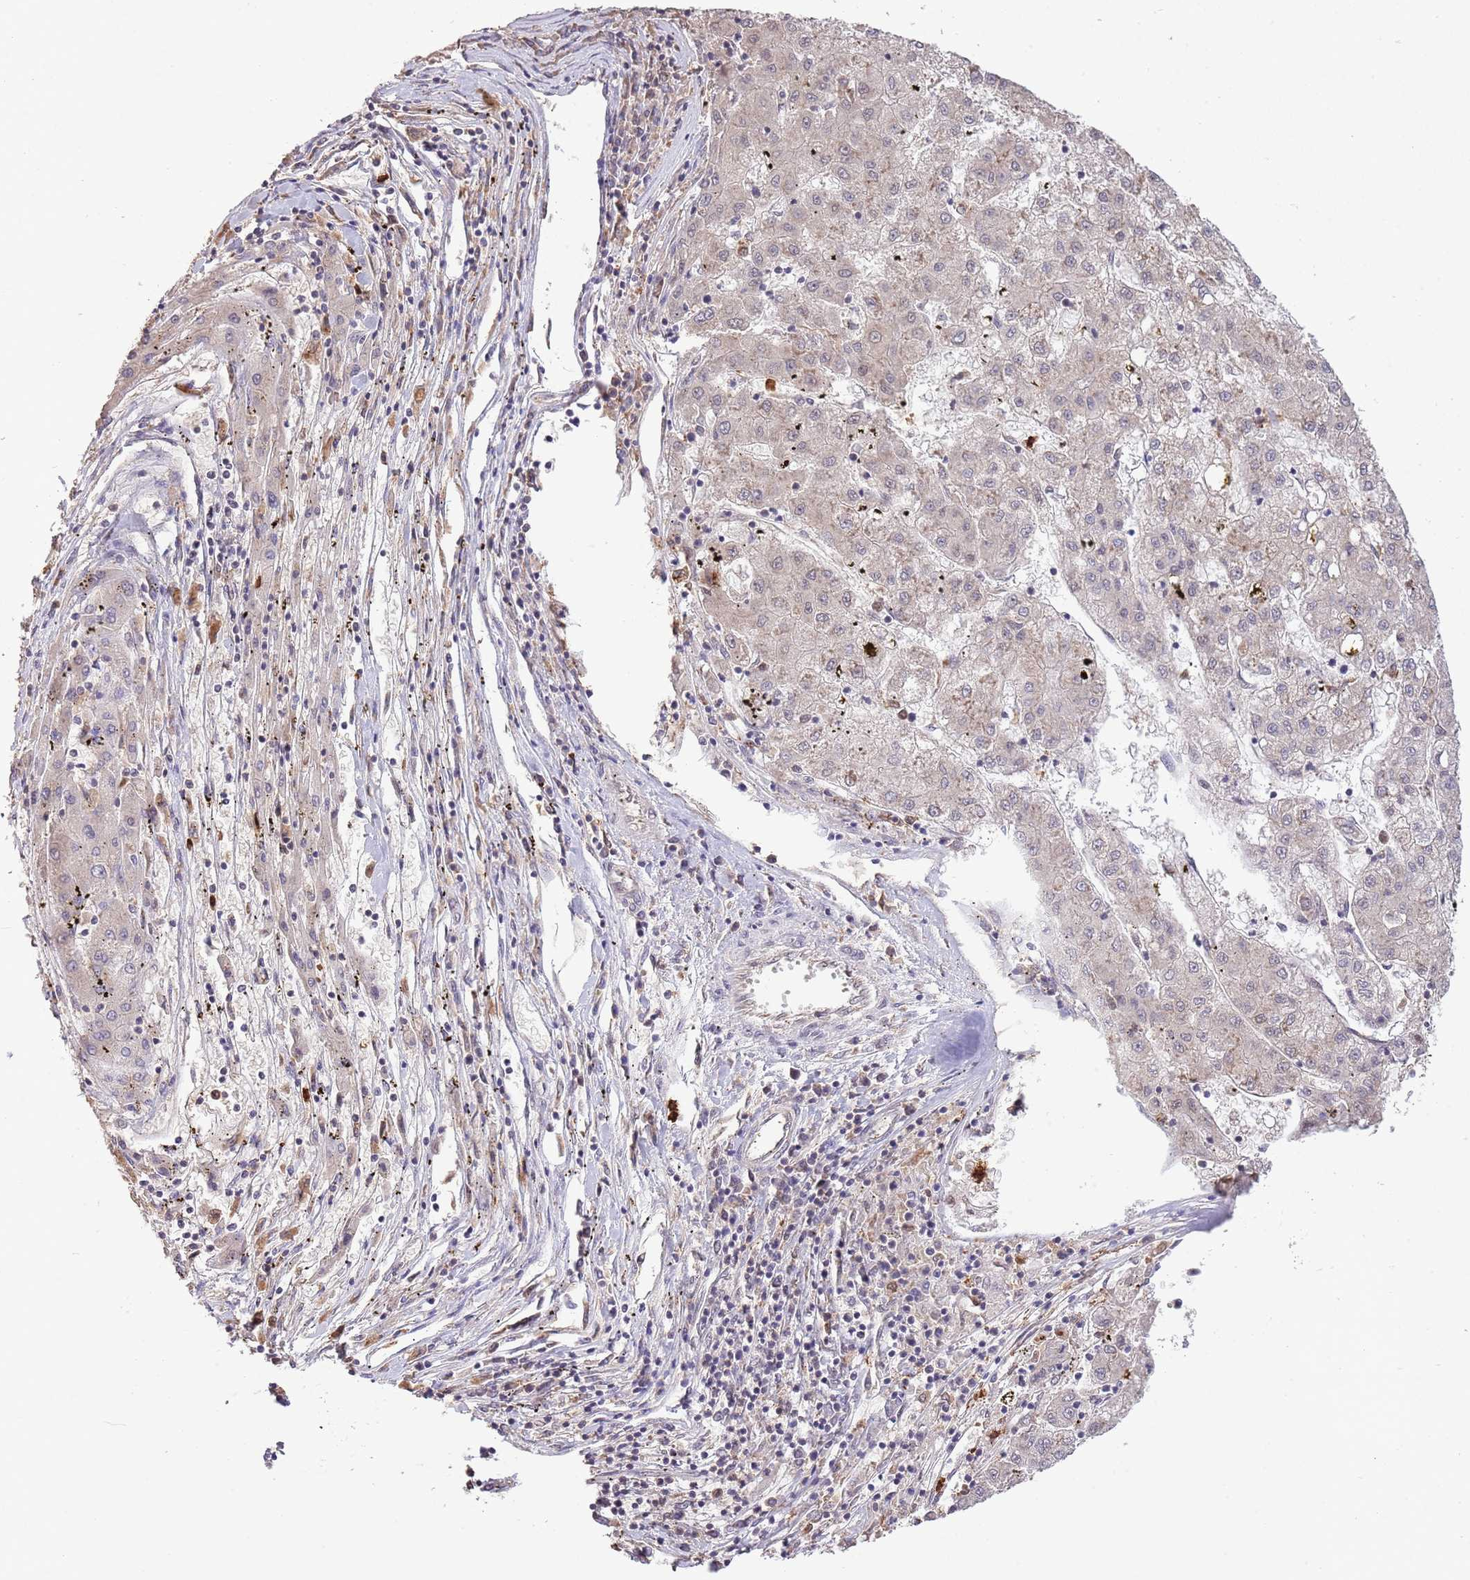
{"staining": {"intensity": "negative", "quantity": "none", "location": "none"}, "tissue": "liver cancer", "cell_type": "Tumor cells", "image_type": "cancer", "snomed": [{"axis": "morphology", "description": "Carcinoma, Hepatocellular, NOS"}, {"axis": "topography", "description": "Liver"}], "caption": "An immunohistochemistry (IHC) photomicrograph of liver cancer is shown. There is no staining in tumor cells of liver cancer.", "gene": "AMIGO1", "patient": {"sex": "male", "age": 72}}